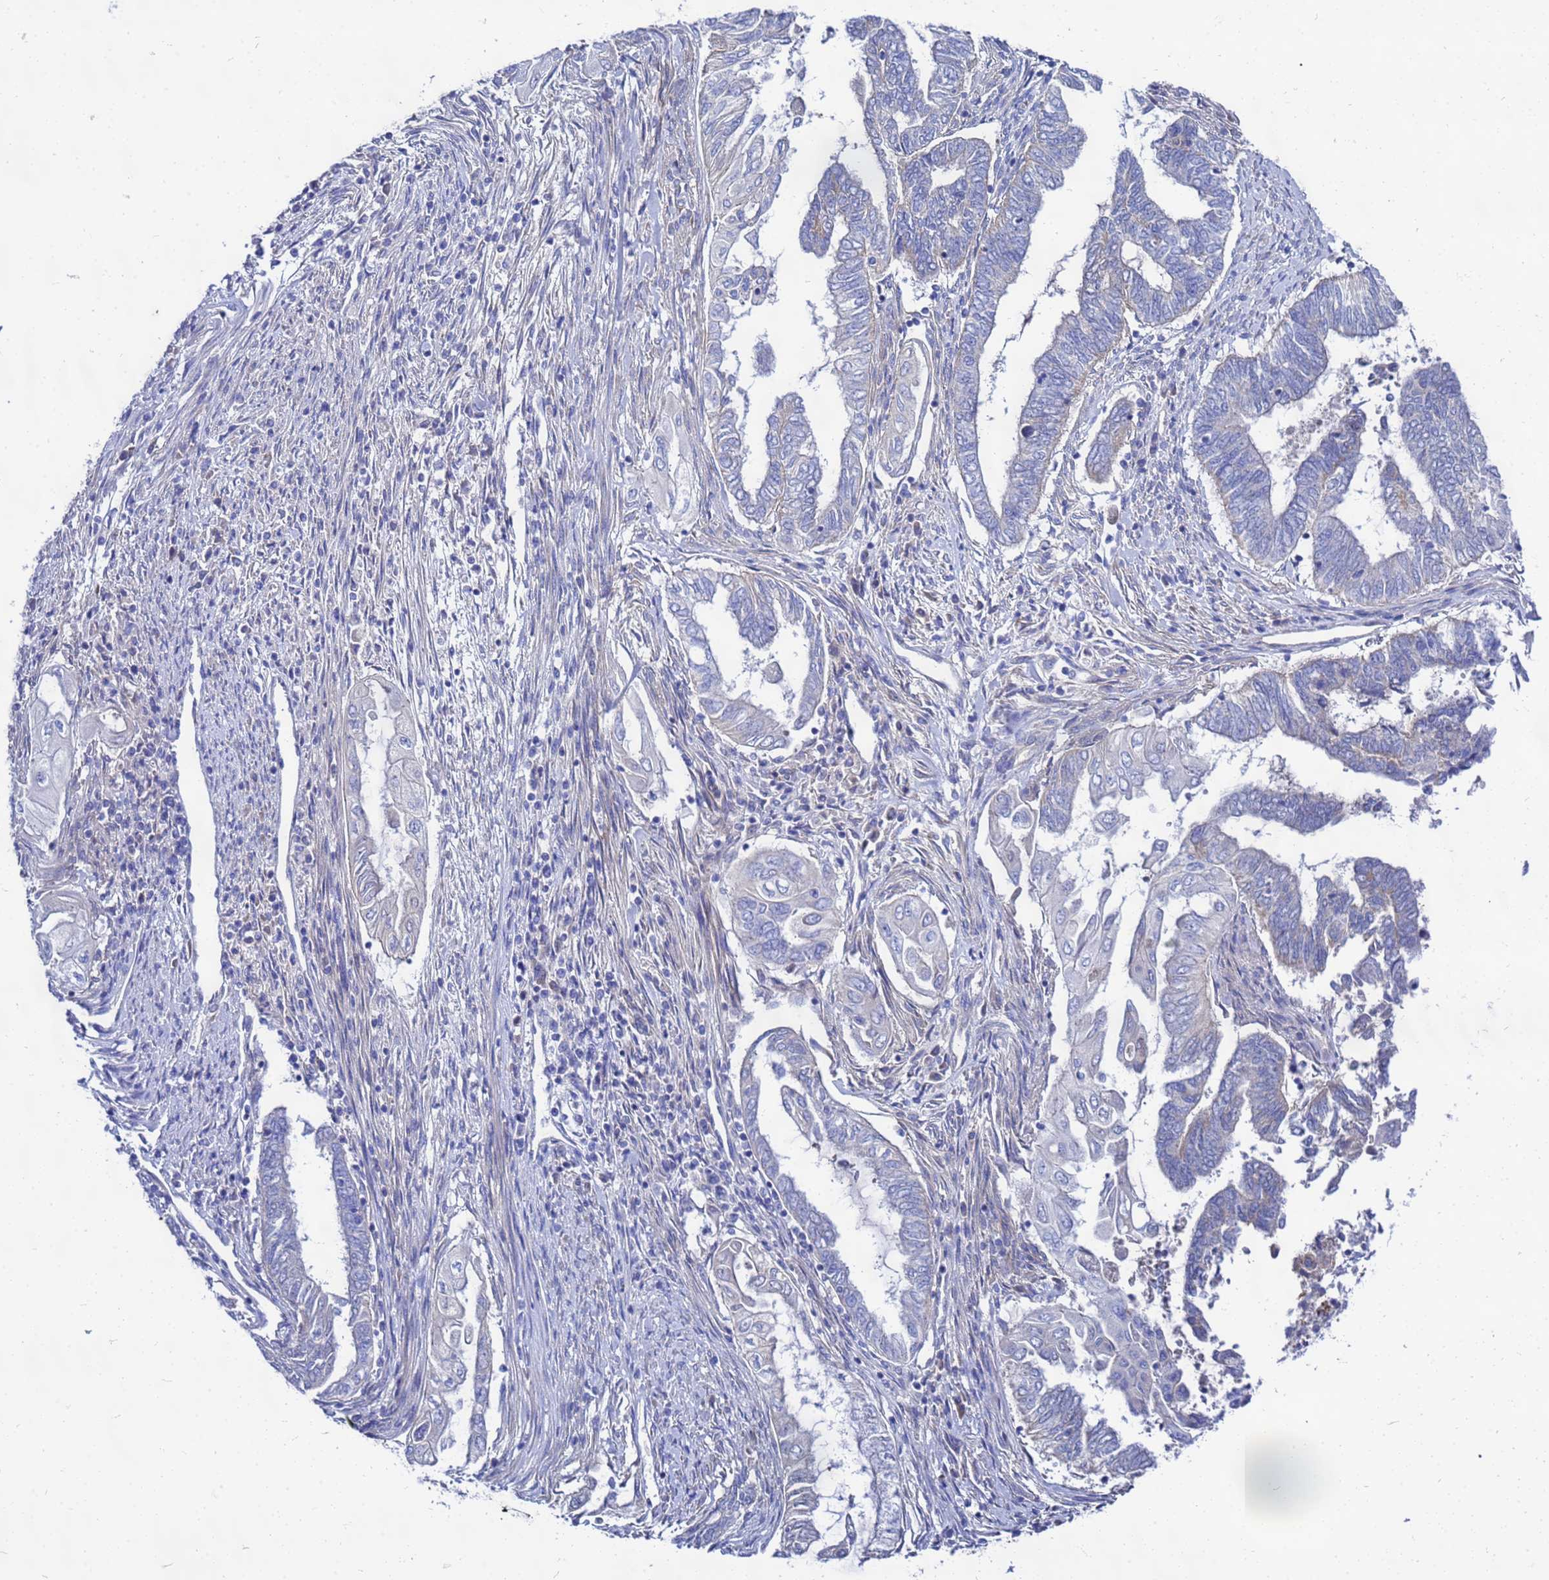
{"staining": {"intensity": "negative", "quantity": "none", "location": "none"}, "tissue": "endometrial cancer", "cell_type": "Tumor cells", "image_type": "cancer", "snomed": [{"axis": "morphology", "description": "Adenocarcinoma, NOS"}, {"axis": "topography", "description": "Uterus"}, {"axis": "topography", "description": "Endometrium"}], "caption": "Image shows no significant protein staining in tumor cells of endometrial cancer.", "gene": "FAHD2A", "patient": {"sex": "female", "age": 70}}